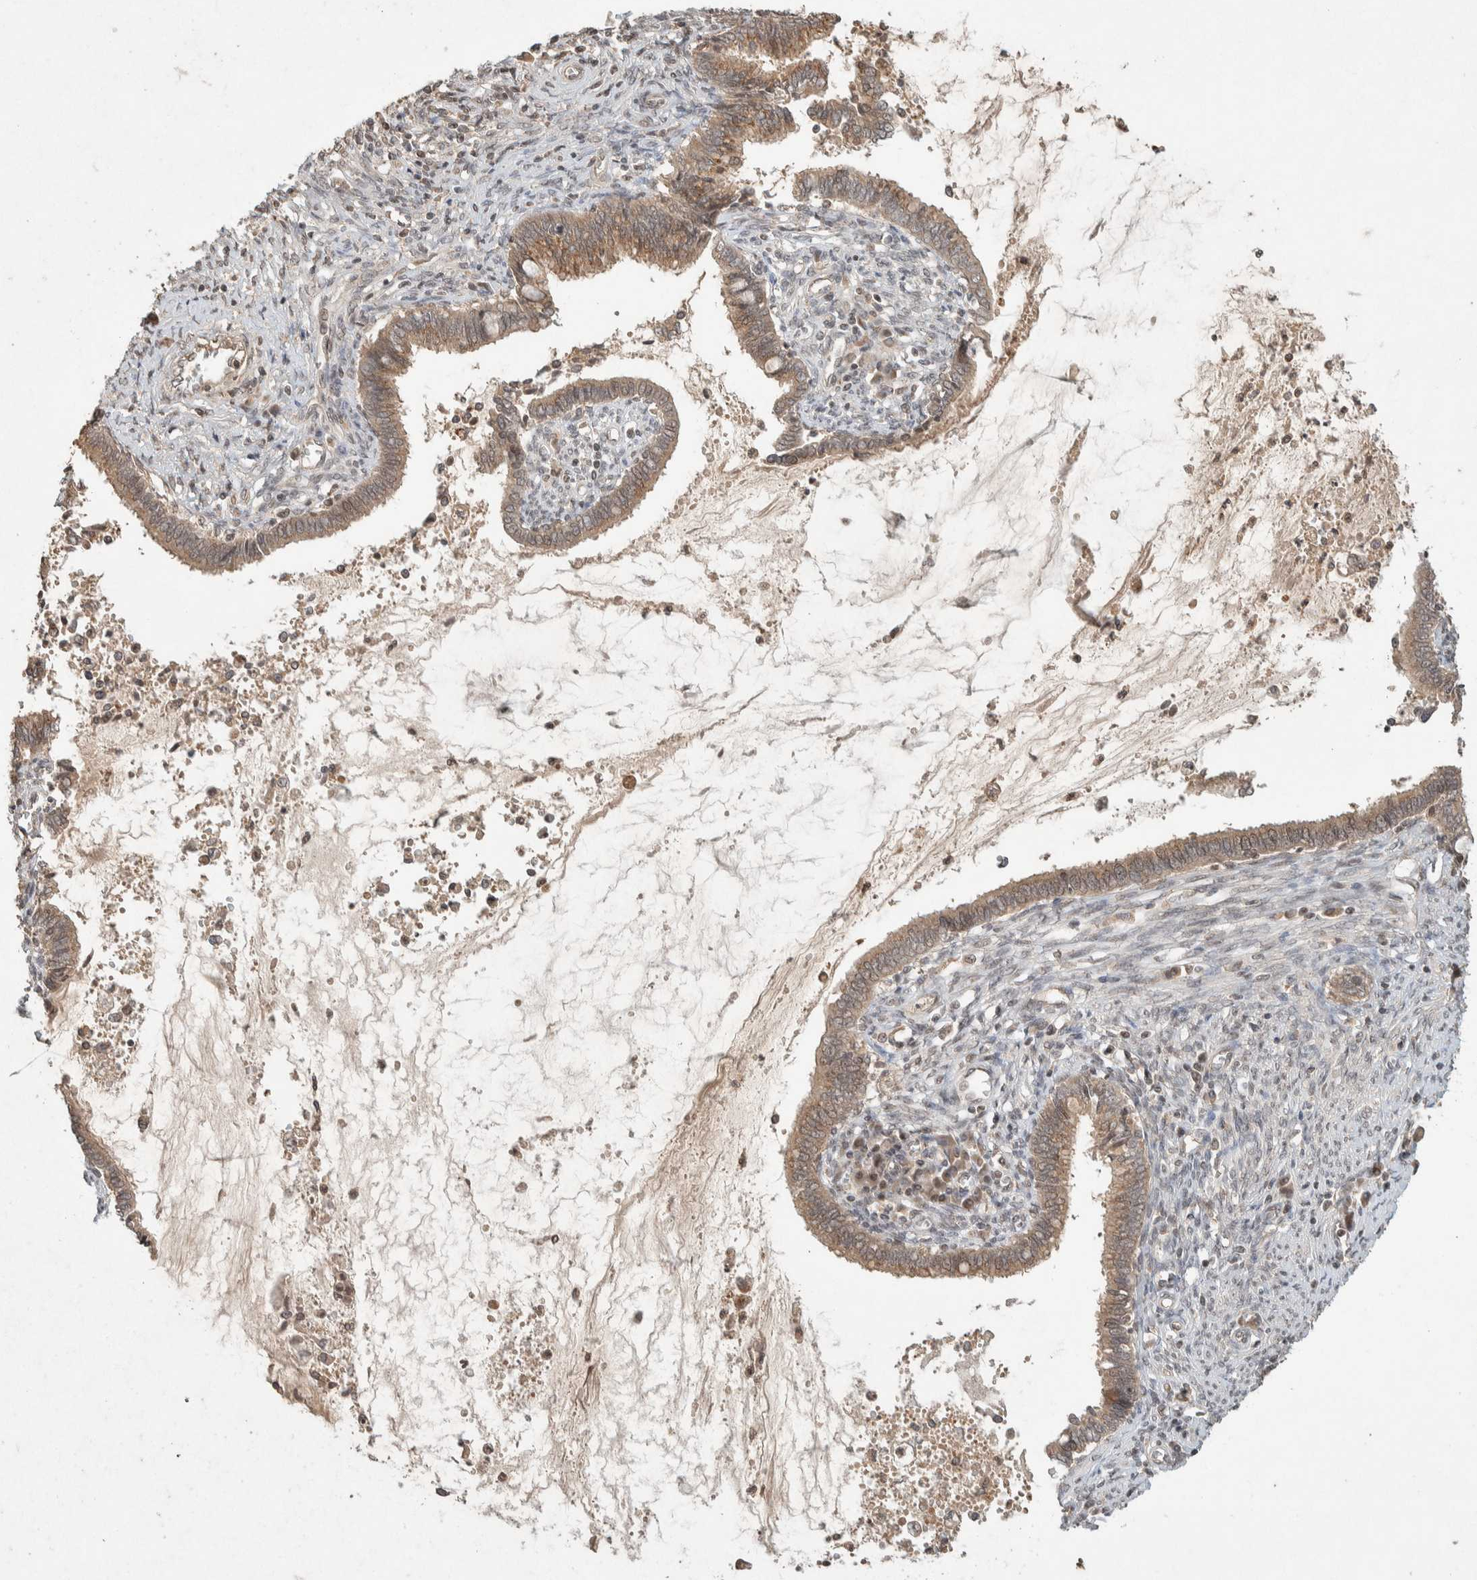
{"staining": {"intensity": "moderate", "quantity": ">75%", "location": "cytoplasmic/membranous,nuclear"}, "tissue": "cervical cancer", "cell_type": "Tumor cells", "image_type": "cancer", "snomed": [{"axis": "morphology", "description": "Adenocarcinoma, NOS"}, {"axis": "topography", "description": "Cervix"}], "caption": "Adenocarcinoma (cervical) was stained to show a protein in brown. There is medium levels of moderate cytoplasmic/membranous and nuclear expression in approximately >75% of tumor cells.", "gene": "THRA", "patient": {"sex": "female", "age": 44}}